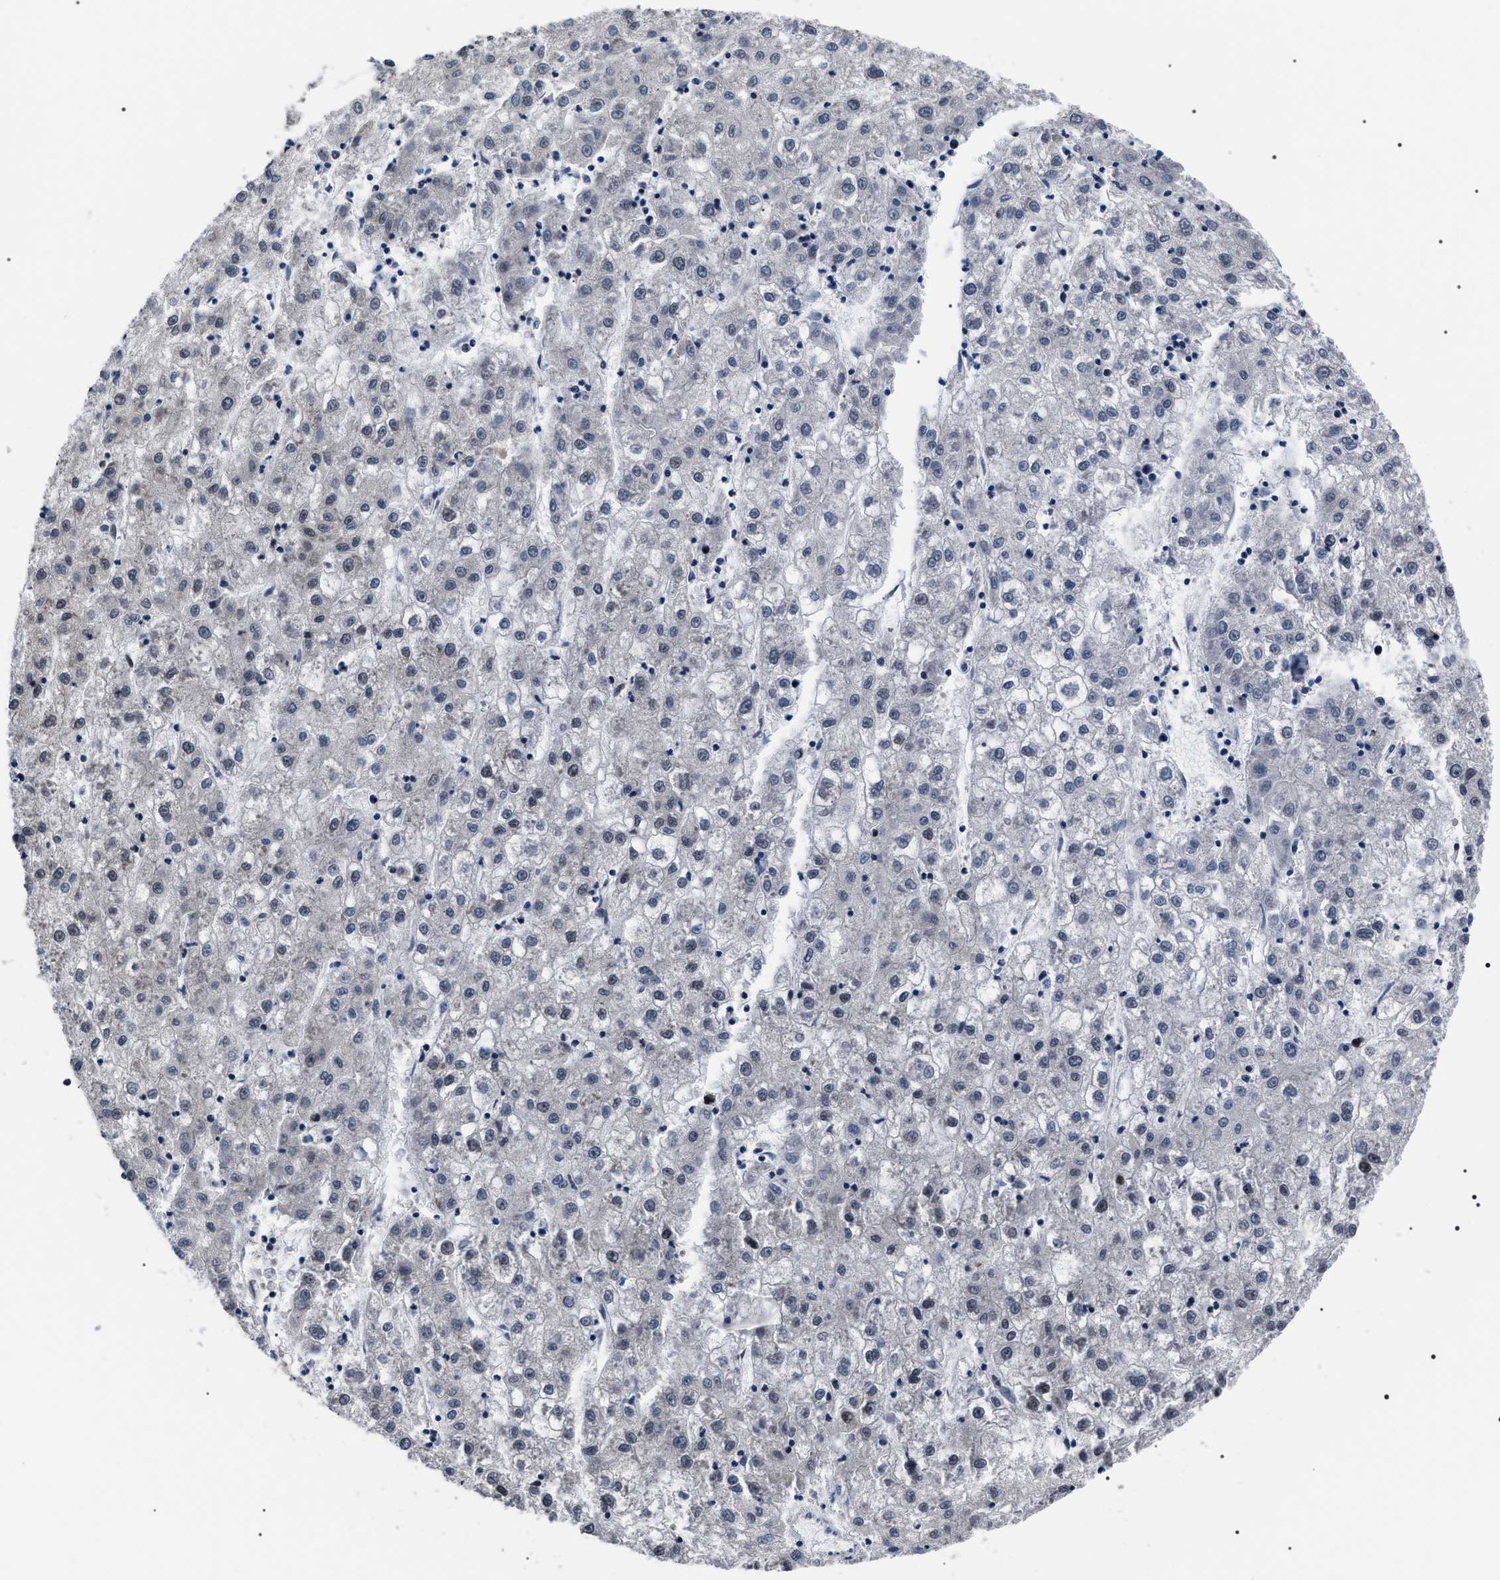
{"staining": {"intensity": "negative", "quantity": "none", "location": "none"}, "tissue": "liver cancer", "cell_type": "Tumor cells", "image_type": "cancer", "snomed": [{"axis": "morphology", "description": "Carcinoma, Hepatocellular, NOS"}, {"axis": "topography", "description": "Liver"}], "caption": "Micrograph shows no protein expression in tumor cells of liver hepatocellular carcinoma tissue. (DAB IHC visualized using brightfield microscopy, high magnification).", "gene": "CSNK2A1", "patient": {"sex": "male", "age": 72}}